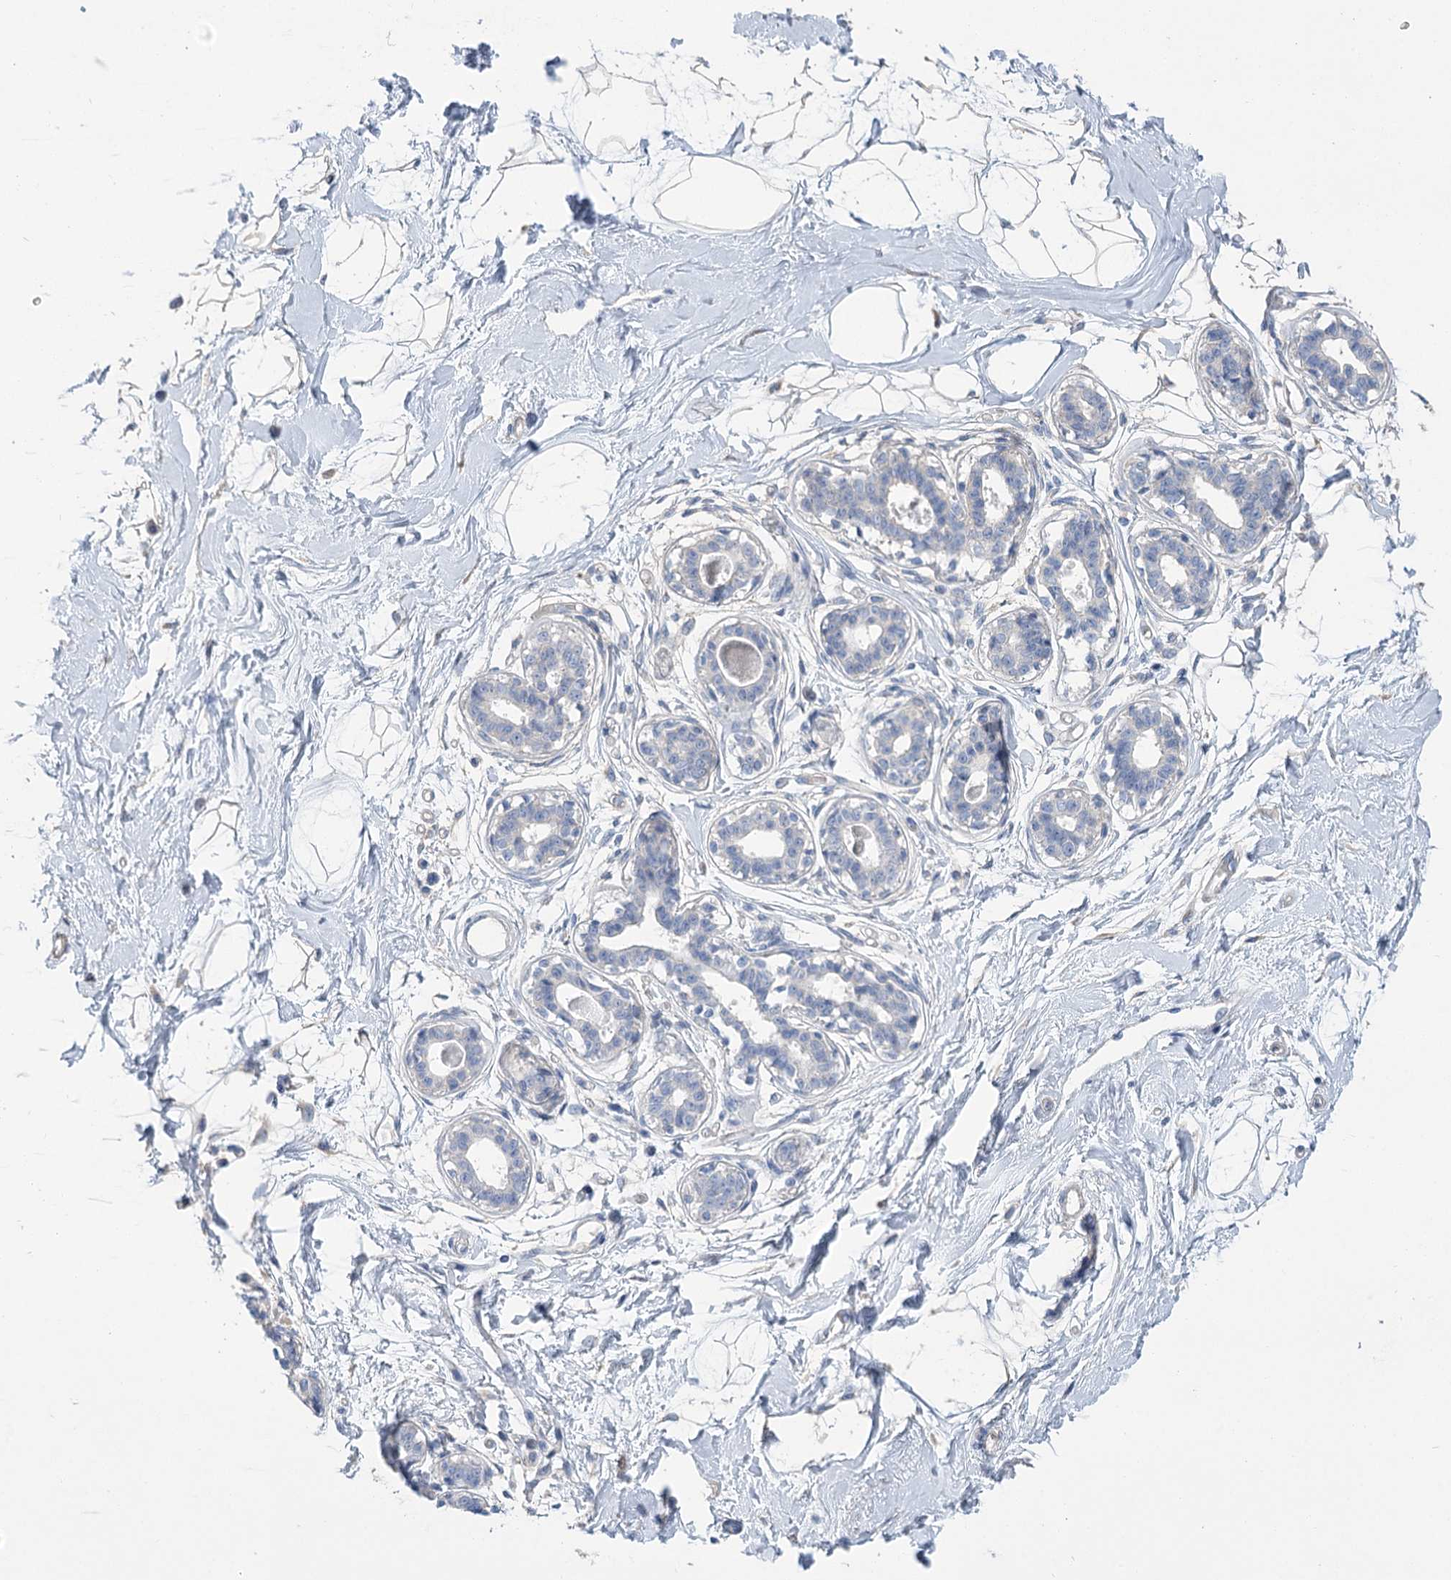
{"staining": {"intensity": "negative", "quantity": "none", "location": "none"}, "tissue": "breast", "cell_type": "Adipocytes", "image_type": "normal", "snomed": [{"axis": "morphology", "description": "Normal tissue, NOS"}, {"axis": "topography", "description": "Breast"}], "caption": "The immunohistochemistry (IHC) histopathology image has no significant expression in adipocytes of breast.", "gene": "SLC9A3", "patient": {"sex": "female", "age": 45}}